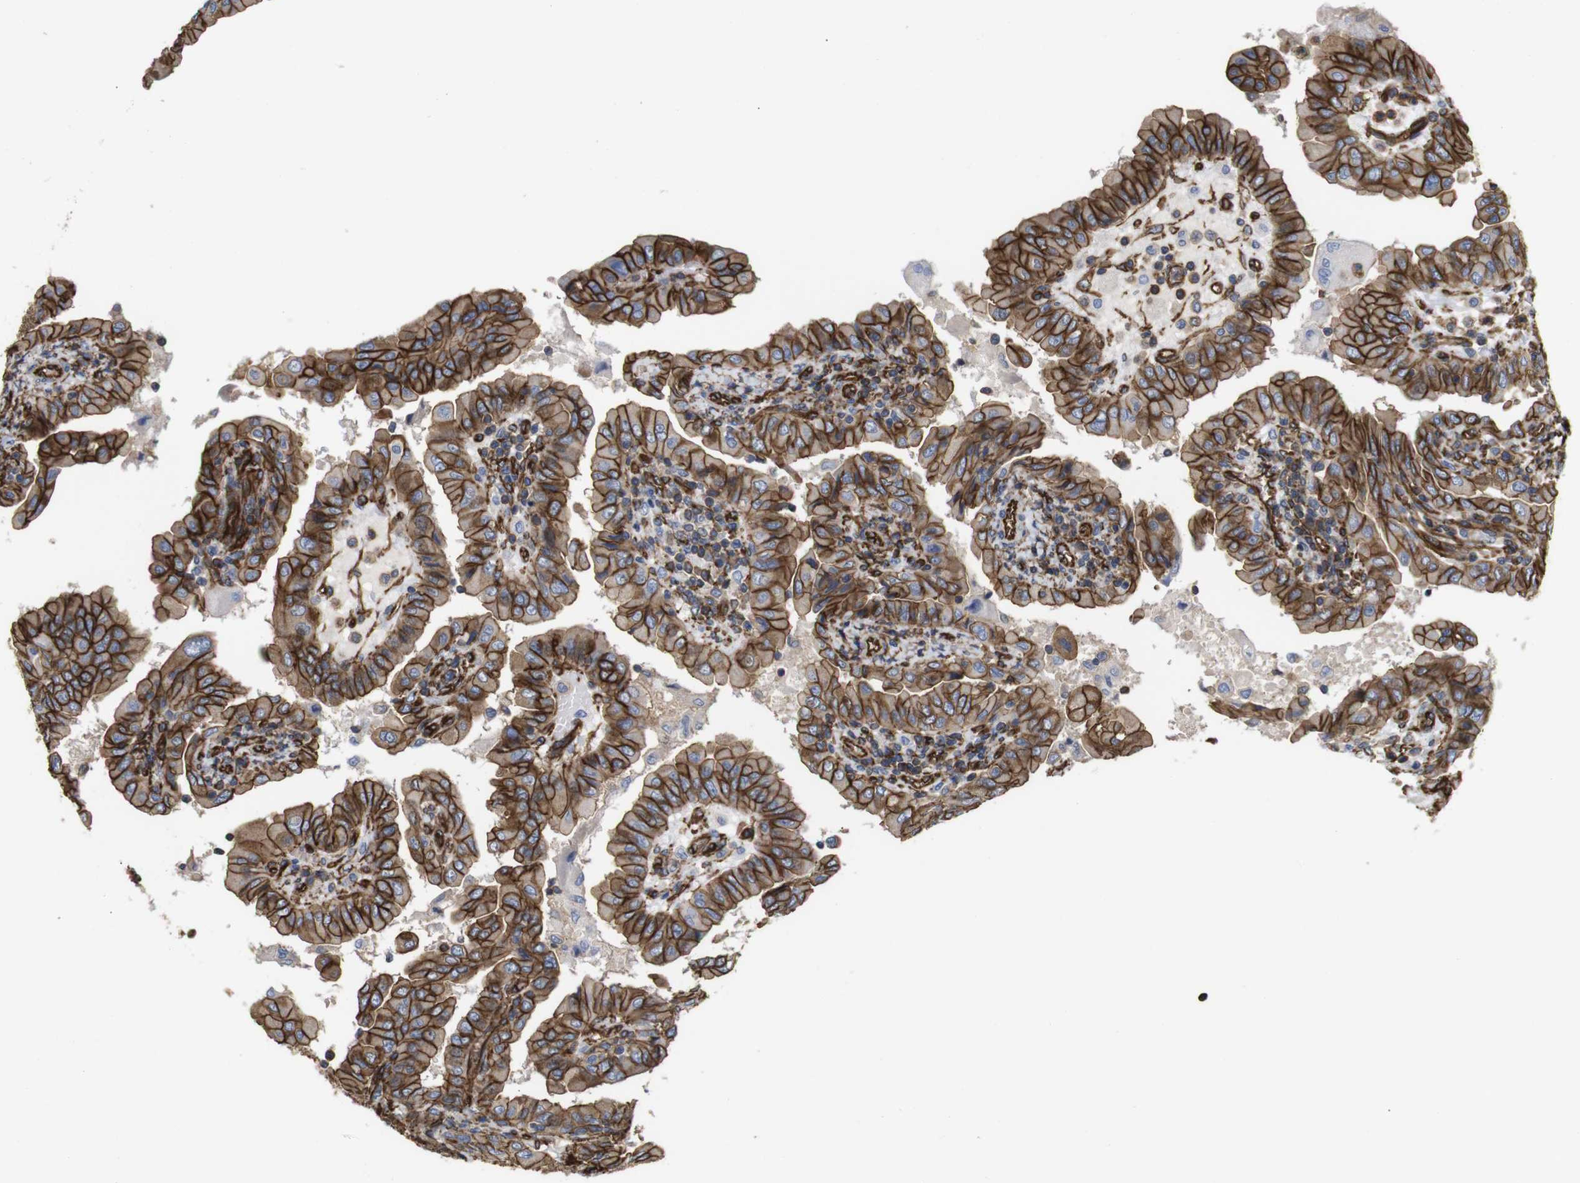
{"staining": {"intensity": "moderate", "quantity": ">75%", "location": "cytoplasmic/membranous"}, "tissue": "thyroid cancer", "cell_type": "Tumor cells", "image_type": "cancer", "snomed": [{"axis": "morphology", "description": "Papillary adenocarcinoma, NOS"}, {"axis": "topography", "description": "Thyroid gland"}], "caption": "Human thyroid cancer stained with a brown dye displays moderate cytoplasmic/membranous positive expression in about >75% of tumor cells.", "gene": "SPTBN1", "patient": {"sex": "male", "age": 33}}